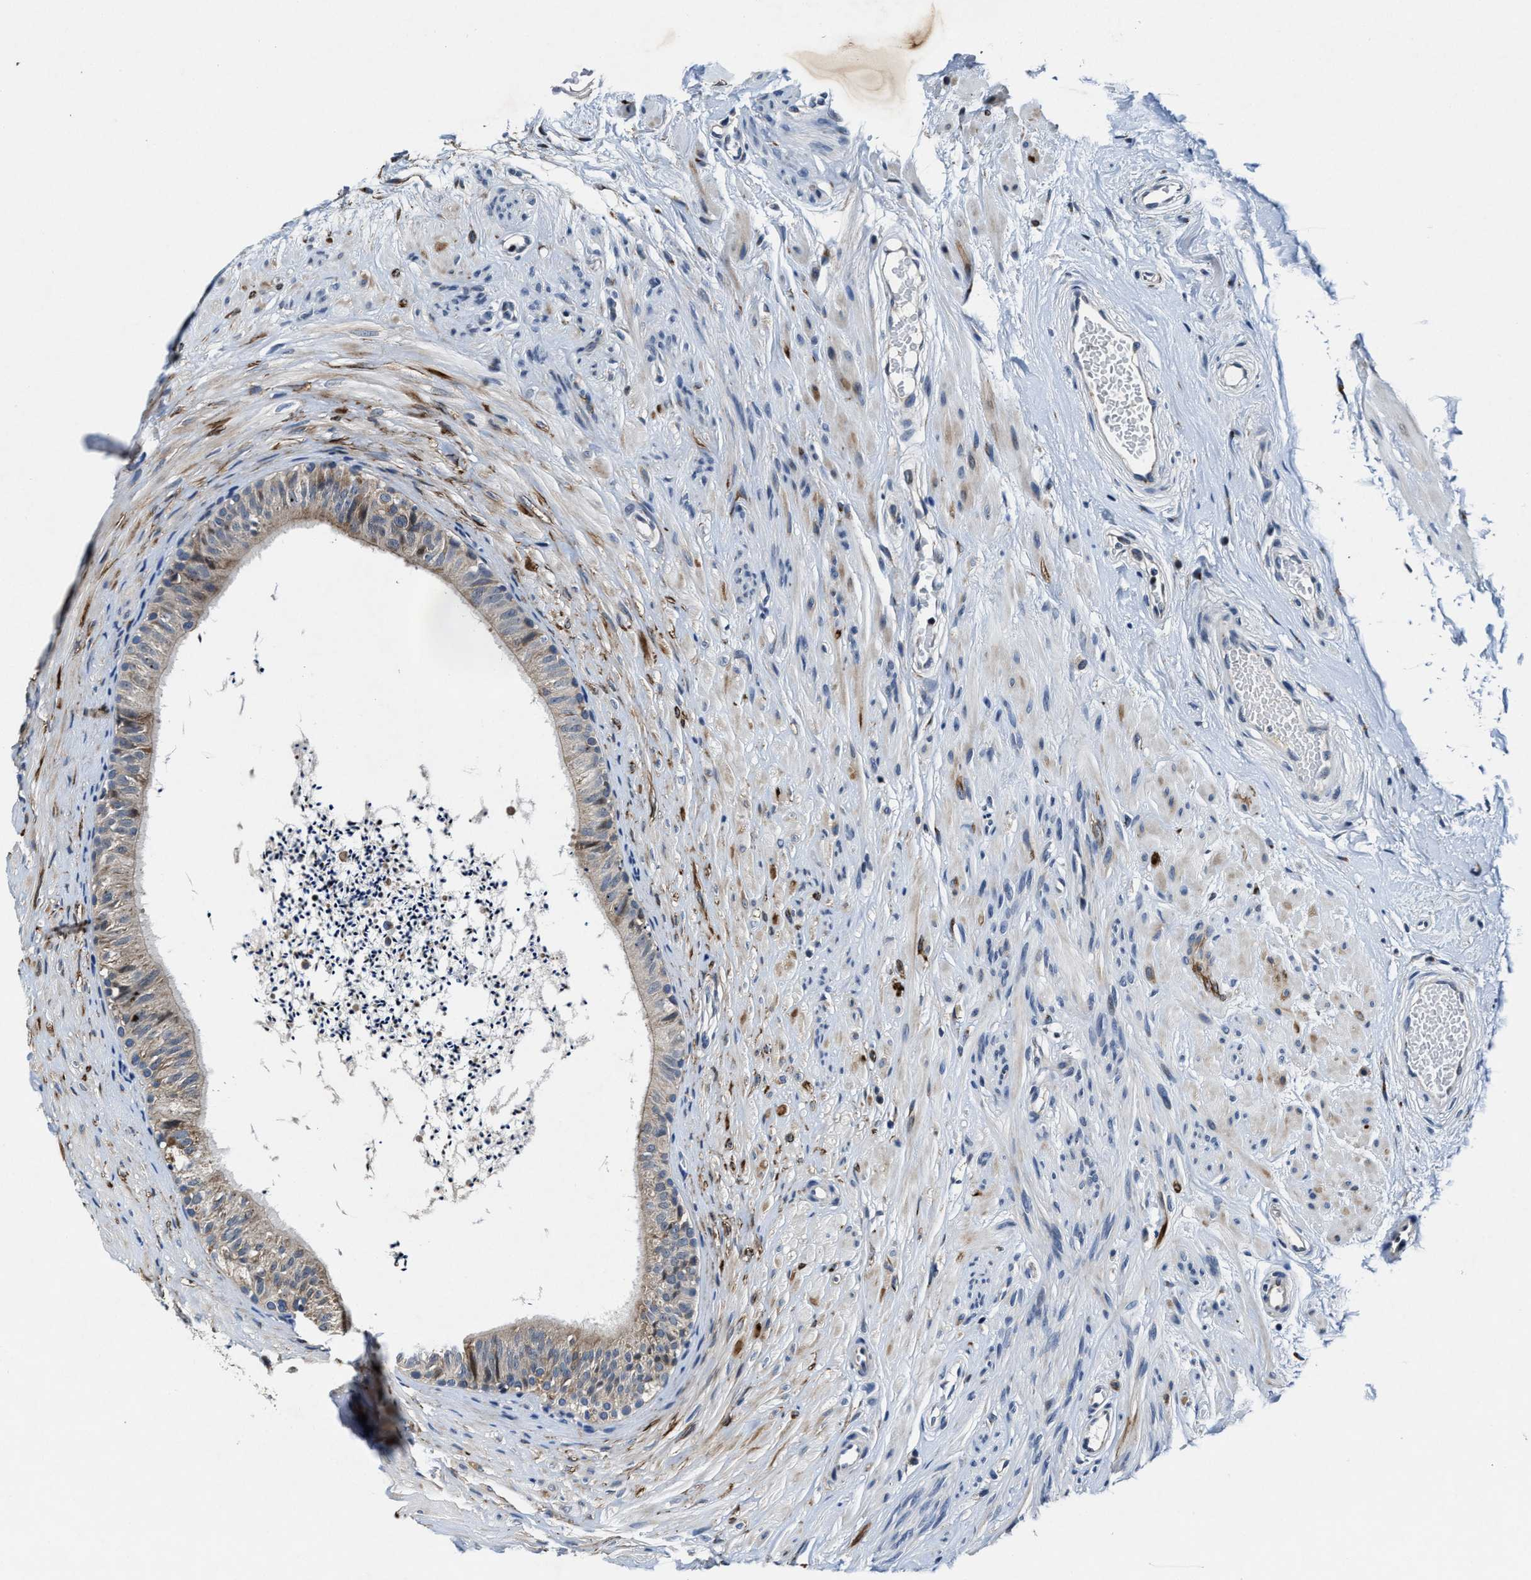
{"staining": {"intensity": "moderate", "quantity": "25%-75%", "location": "cytoplasmic/membranous"}, "tissue": "epididymis", "cell_type": "Glandular cells", "image_type": "normal", "snomed": [{"axis": "morphology", "description": "Normal tissue, NOS"}, {"axis": "topography", "description": "Epididymis"}], "caption": "Protein staining of unremarkable epididymis displays moderate cytoplasmic/membranous positivity in about 25%-75% of glandular cells.", "gene": "TMEM53", "patient": {"sex": "male", "age": 56}}